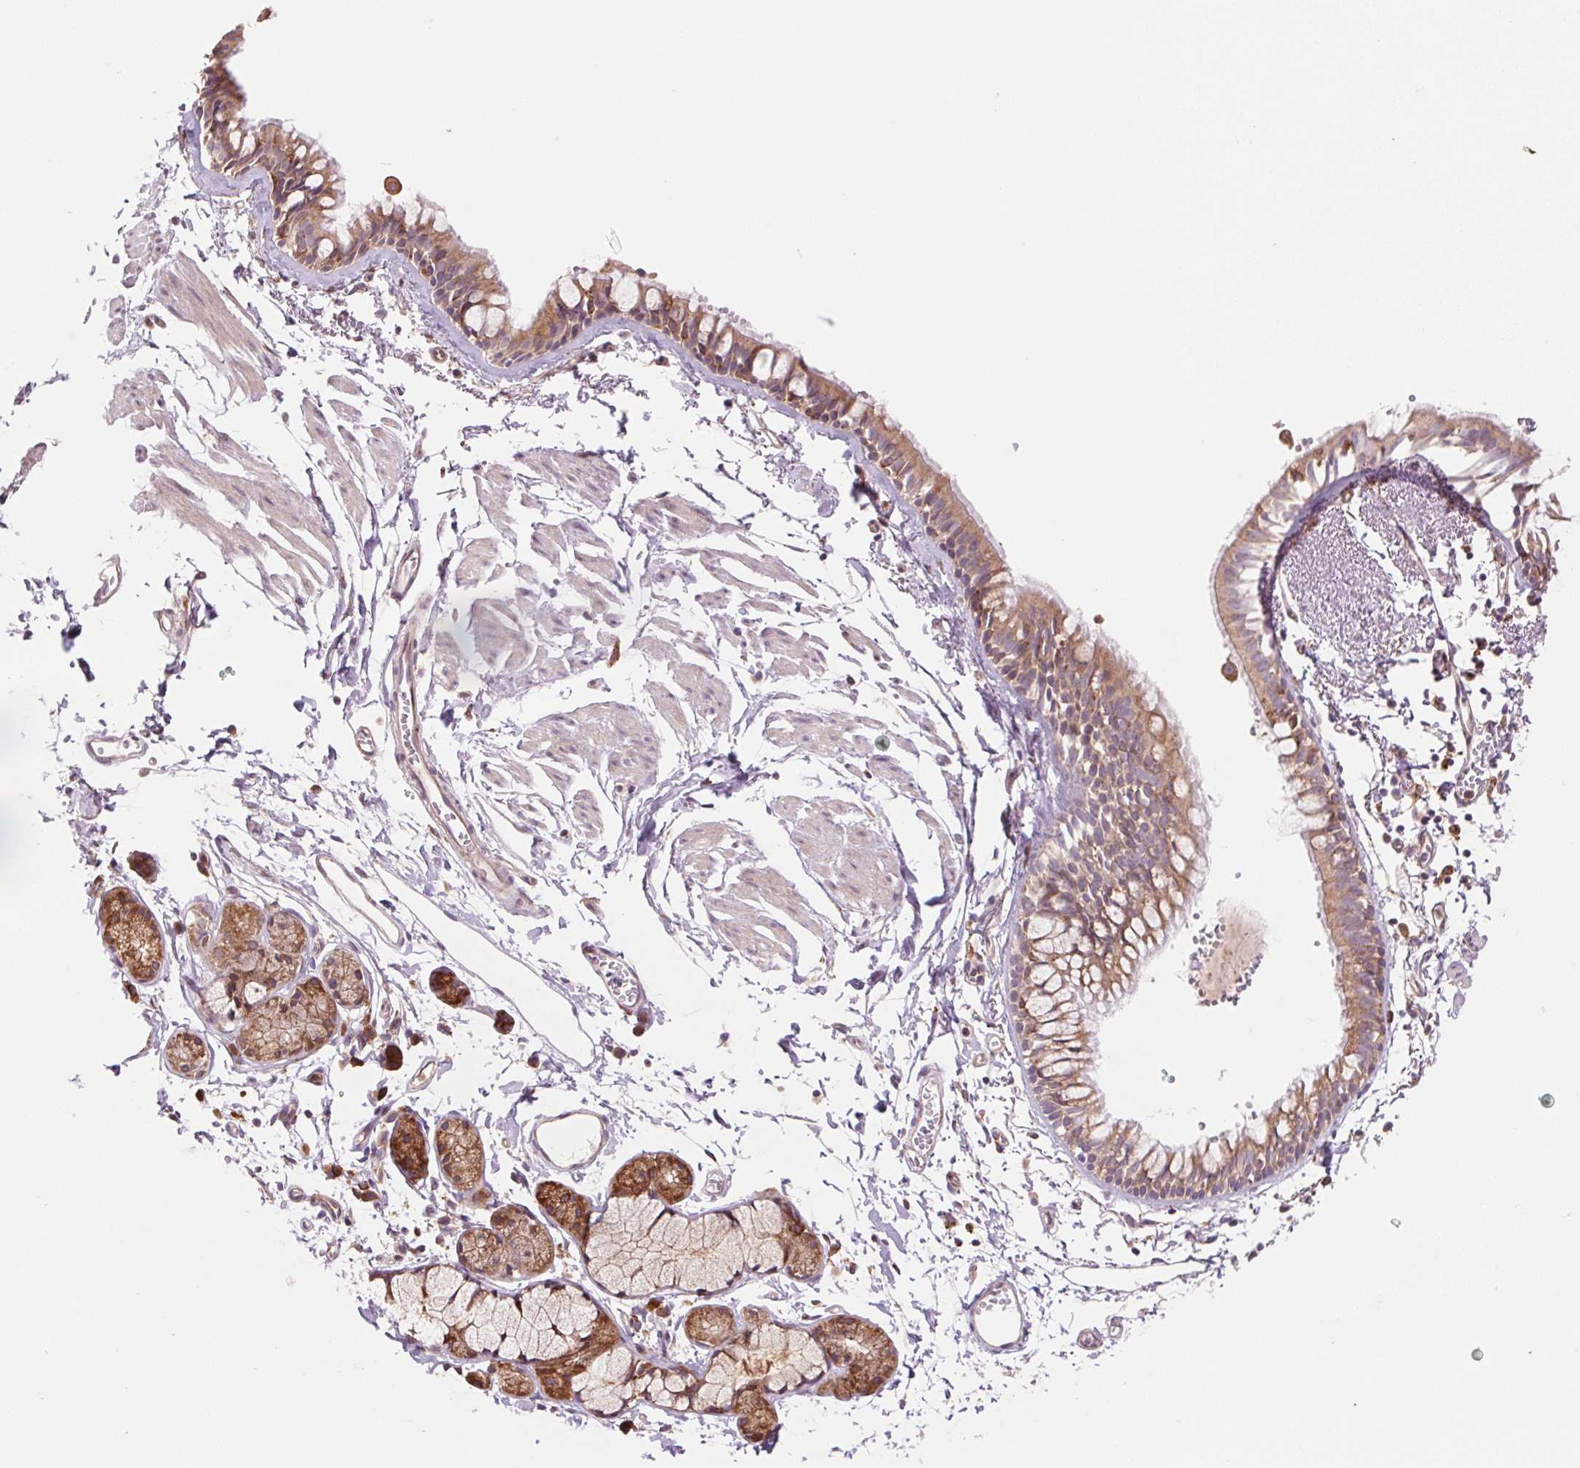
{"staining": {"intensity": "moderate", "quantity": ">75%", "location": "cytoplasmic/membranous"}, "tissue": "bronchus", "cell_type": "Respiratory epithelial cells", "image_type": "normal", "snomed": [{"axis": "morphology", "description": "Normal tissue, NOS"}, {"axis": "topography", "description": "Cartilage tissue"}, {"axis": "topography", "description": "Bronchus"}], "caption": "Immunohistochemical staining of normal bronchus shows >75% levels of moderate cytoplasmic/membranous protein positivity in about >75% of respiratory epithelial cells. The staining was performed using DAB (3,3'-diaminobenzidine) to visualize the protein expression in brown, while the nuclei were stained in blue with hematoxylin (Magnification: 20x).", "gene": "KLHL20", "patient": {"sex": "female", "age": 59}}